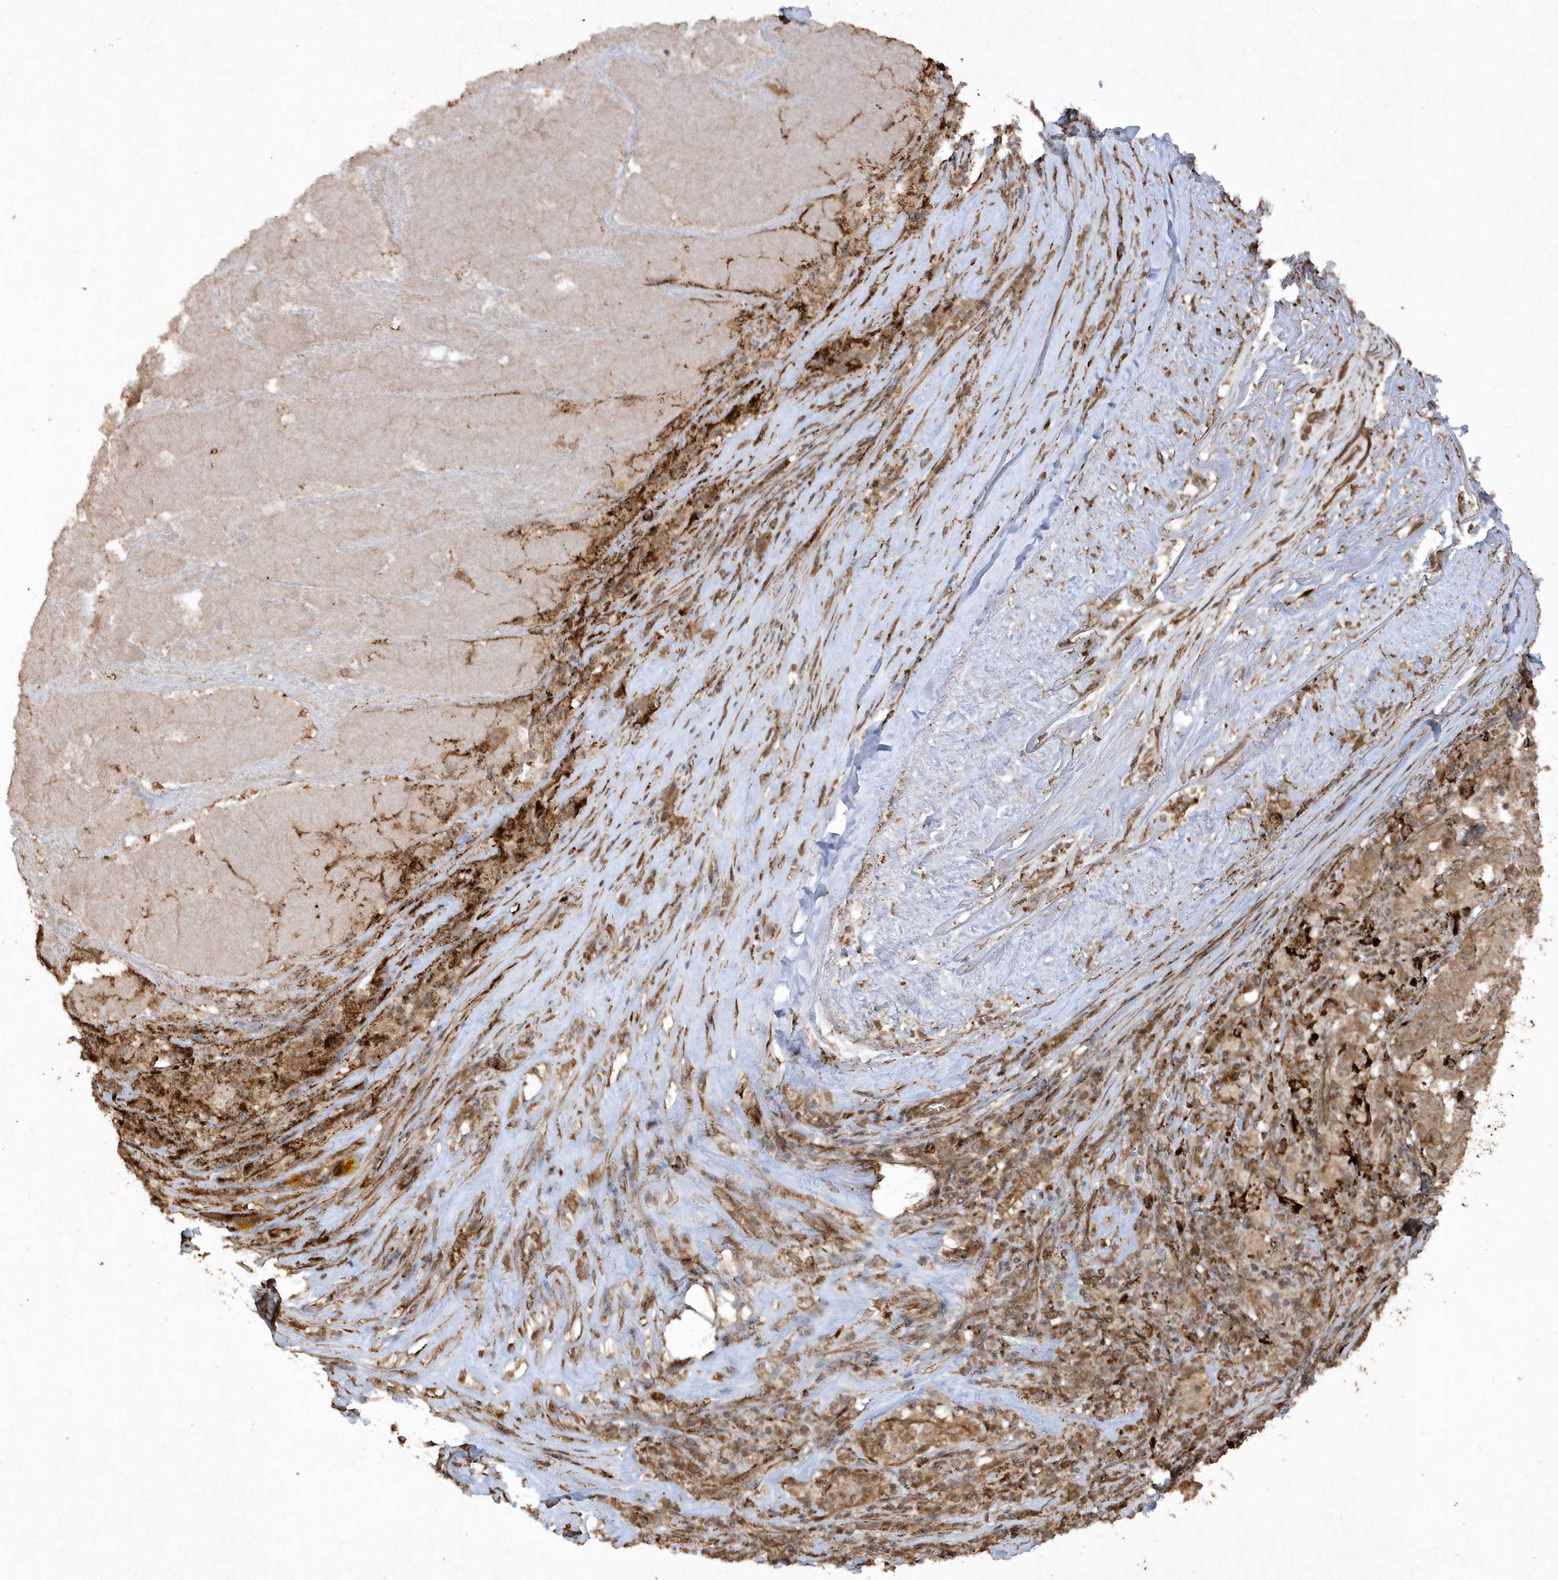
{"staining": {"intensity": "moderate", "quantity": ">75%", "location": "cytoplasmic/membranous"}, "tissue": "pancreatic cancer", "cell_type": "Tumor cells", "image_type": "cancer", "snomed": [{"axis": "morphology", "description": "Adenocarcinoma, NOS"}, {"axis": "topography", "description": "Pancreas"}], "caption": "Immunohistochemical staining of human pancreatic cancer shows moderate cytoplasmic/membranous protein expression in approximately >75% of tumor cells.", "gene": "AVPI1", "patient": {"sex": "male", "age": 63}}